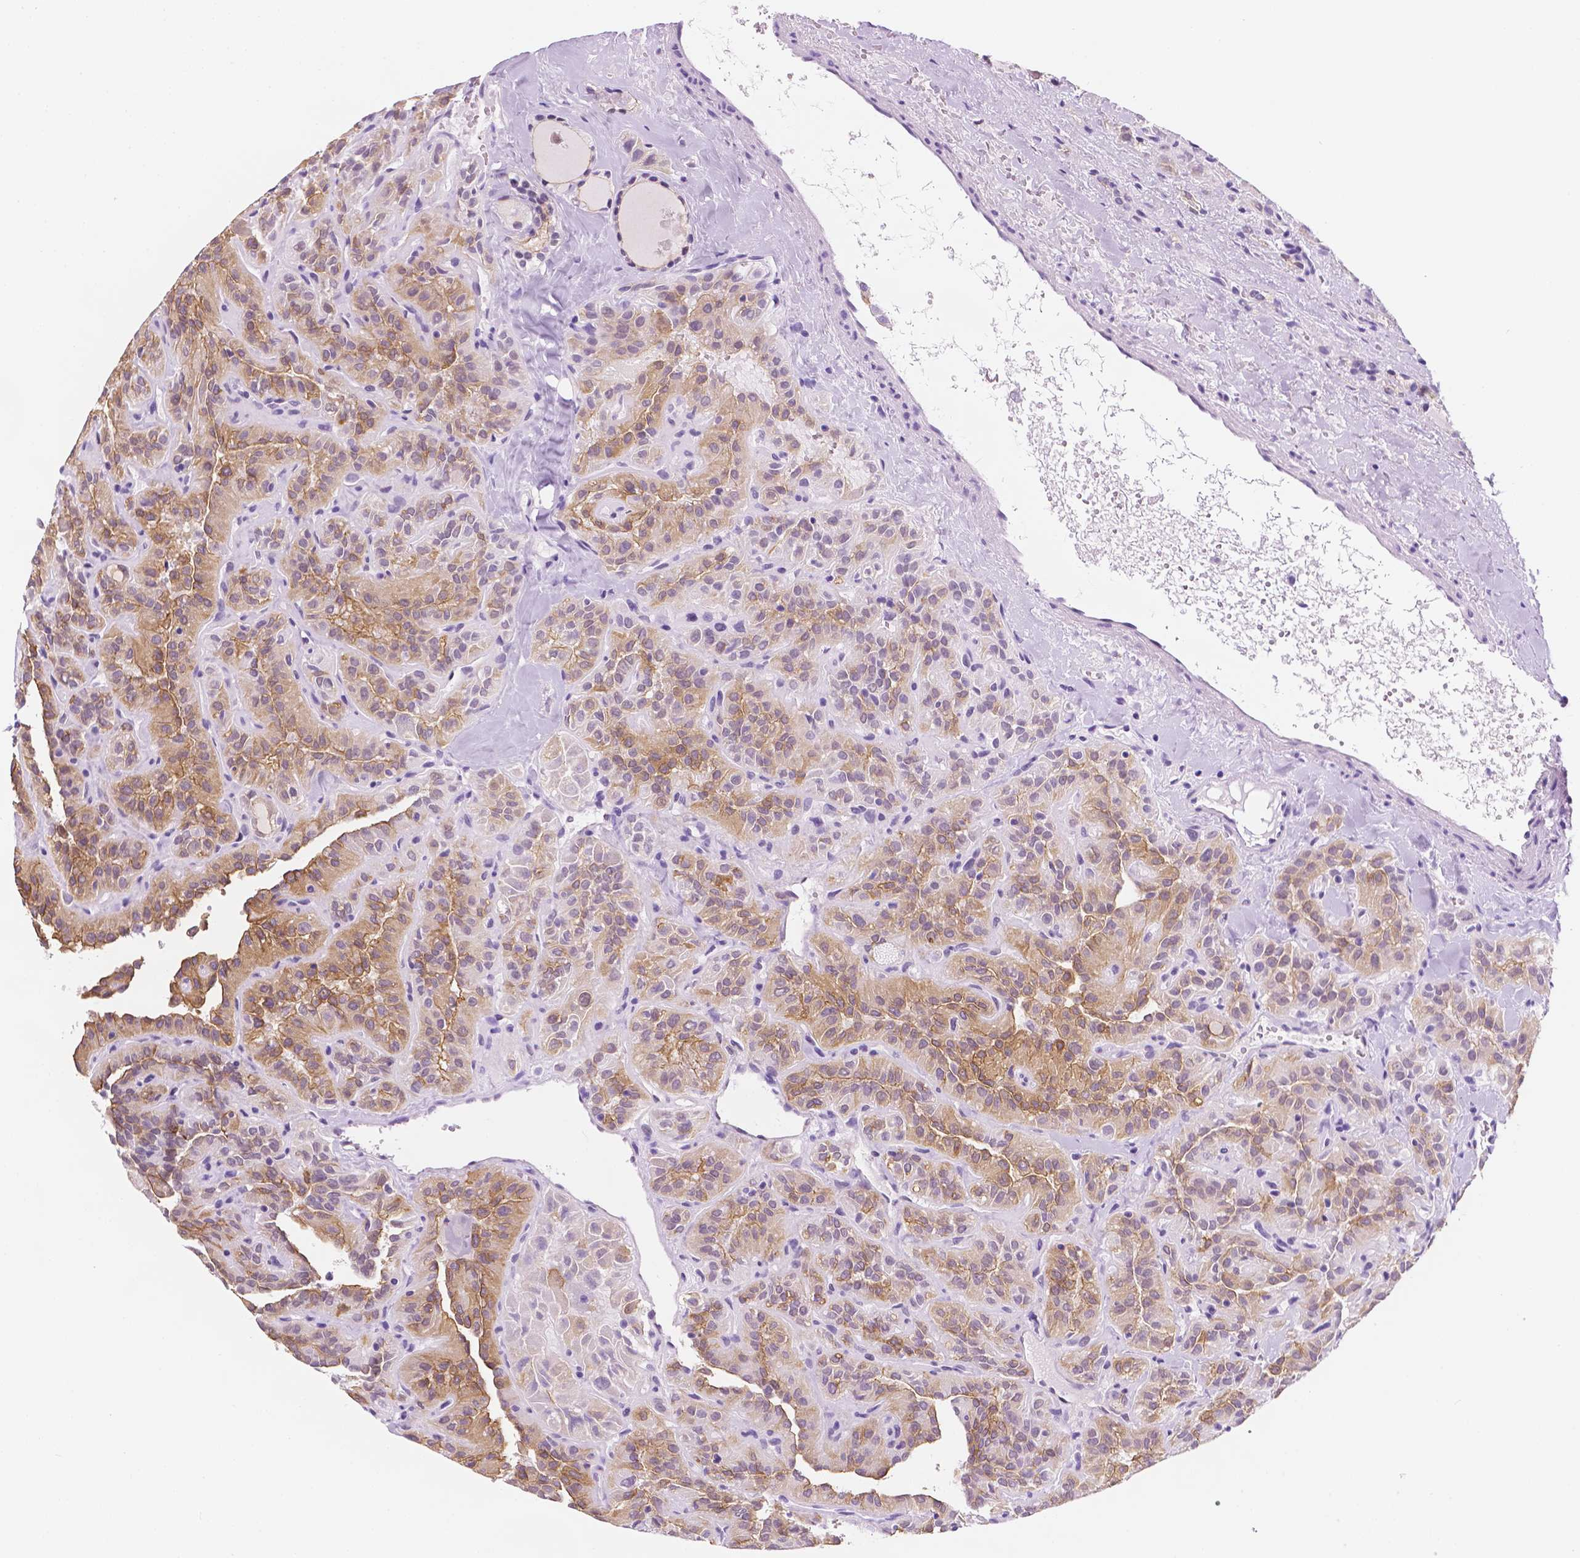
{"staining": {"intensity": "moderate", "quantity": "25%-75%", "location": "cytoplasmic/membranous"}, "tissue": "thyroid cancer", "cell_type": "Tumor cells", "image_type": "cancer", "snomed": [{"axis": "morphology", "description": "Papillary adenocarcinoma, NOS"}, {"axis": "topography", "description": "Thyroid gland"}], "caption": "The immunohistochemical stain labels moderate cytoplasmic/membranous staining in tumor cells of thyroid cancer tissue. (DAB (3,3'-diaminobenzidine) IHC, brown staining for protein, blue staining for nuclei).", "gene": "PPL", "patient": {"sex": "female", "age": 45}}